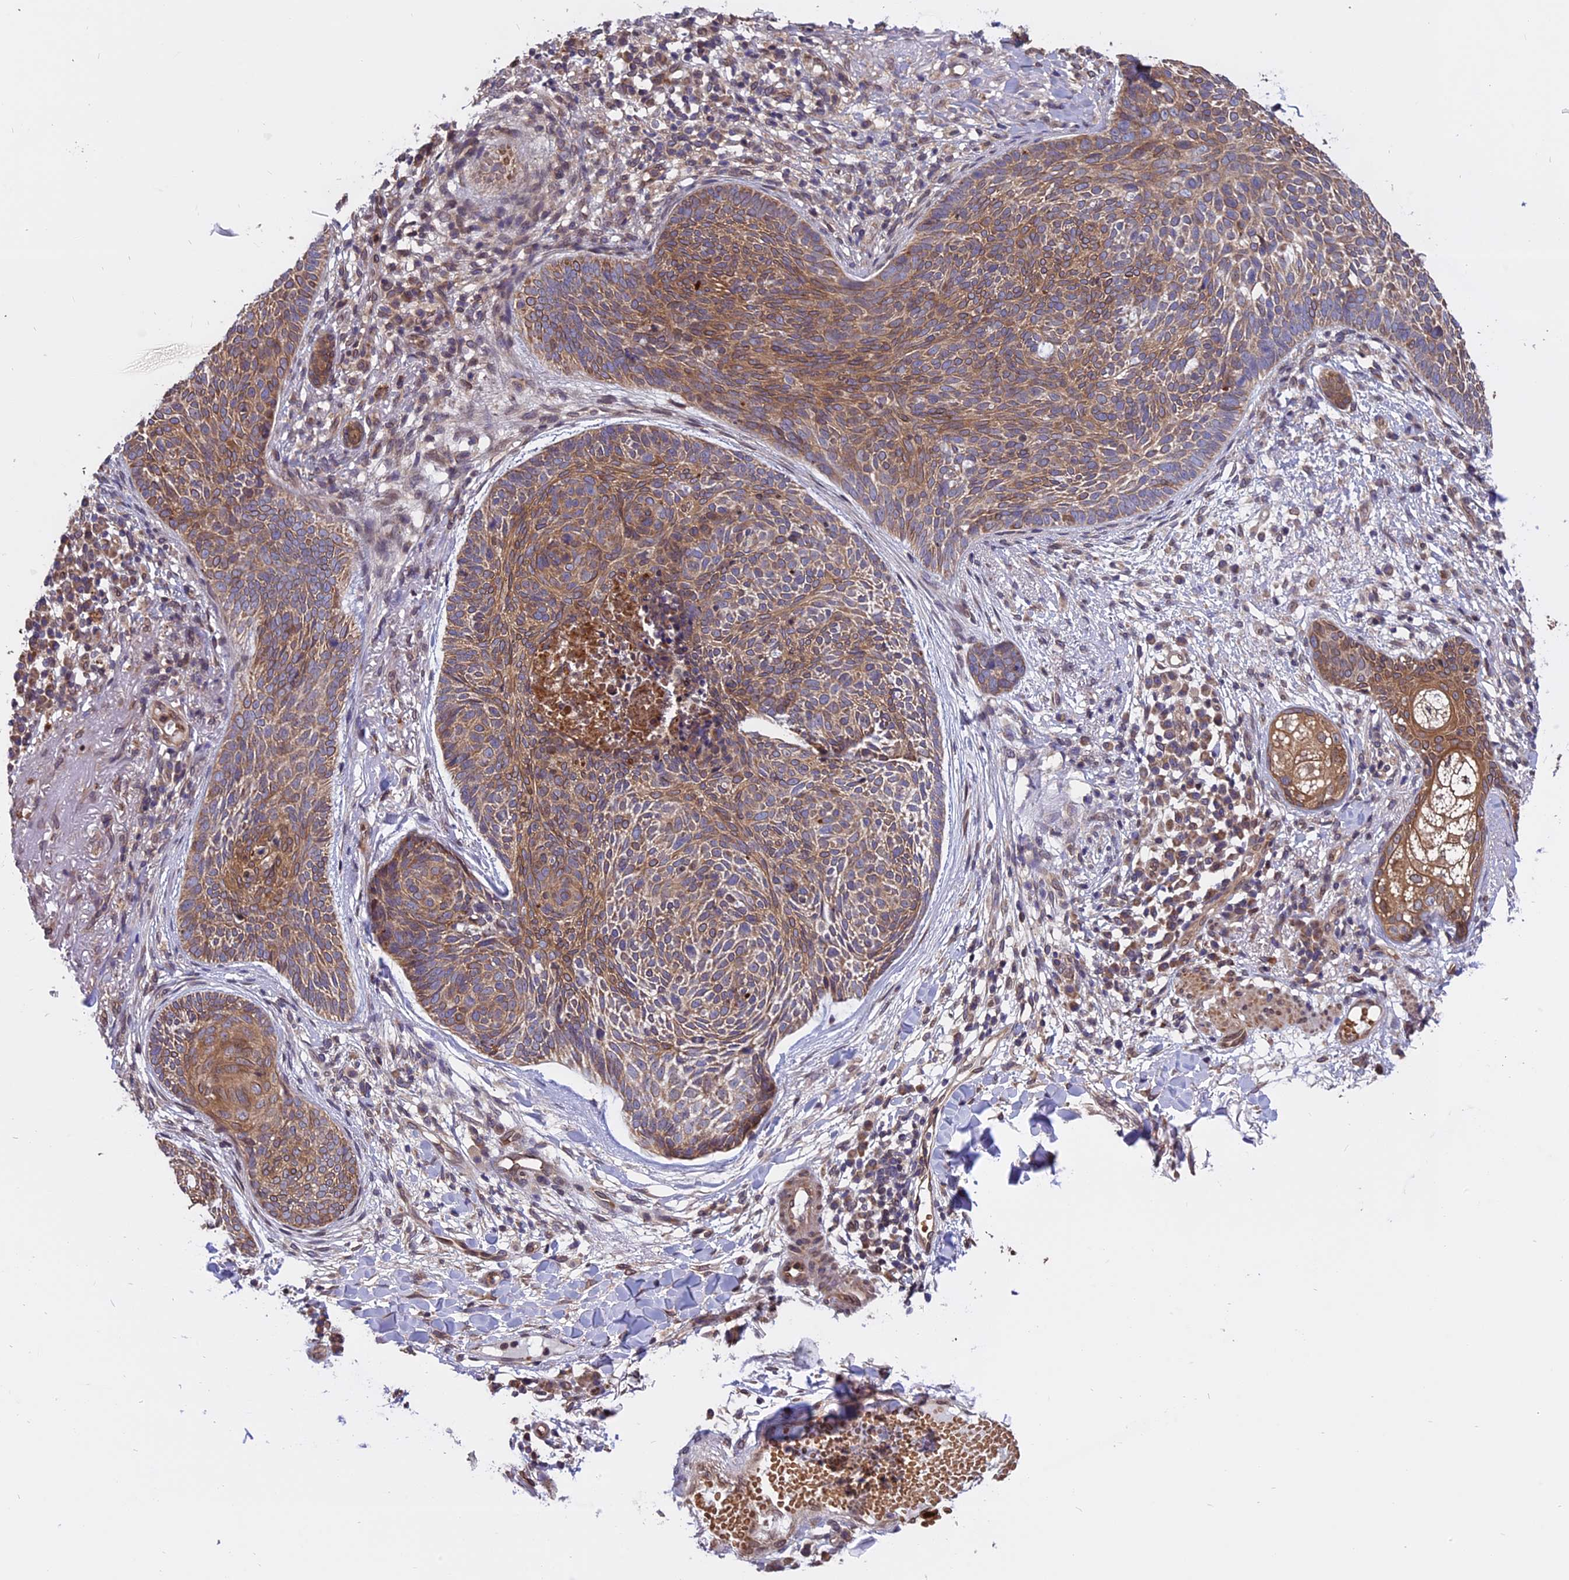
{"staining": {"intensity": "moderate", "quantity": ">75%", "location": "cytoplasmic/membranous"}, "tissue": "skin cancer", "cell_type": "Tumor cells", "image_type": "cancer", "snomed": [{"axis": "morphology", "description": "Basal cell carcinoma"}, {"axis": "topography", "description": "Skin"}], "caption": "Protein staining by immunohistochemistry (IHC) exhibits moderate cytoplasmic/membranous positivity in about >75% of tumor cells in skin cancer.", "gene": "CHMP2A", "patient": {"sex": "male", "age": 85}}